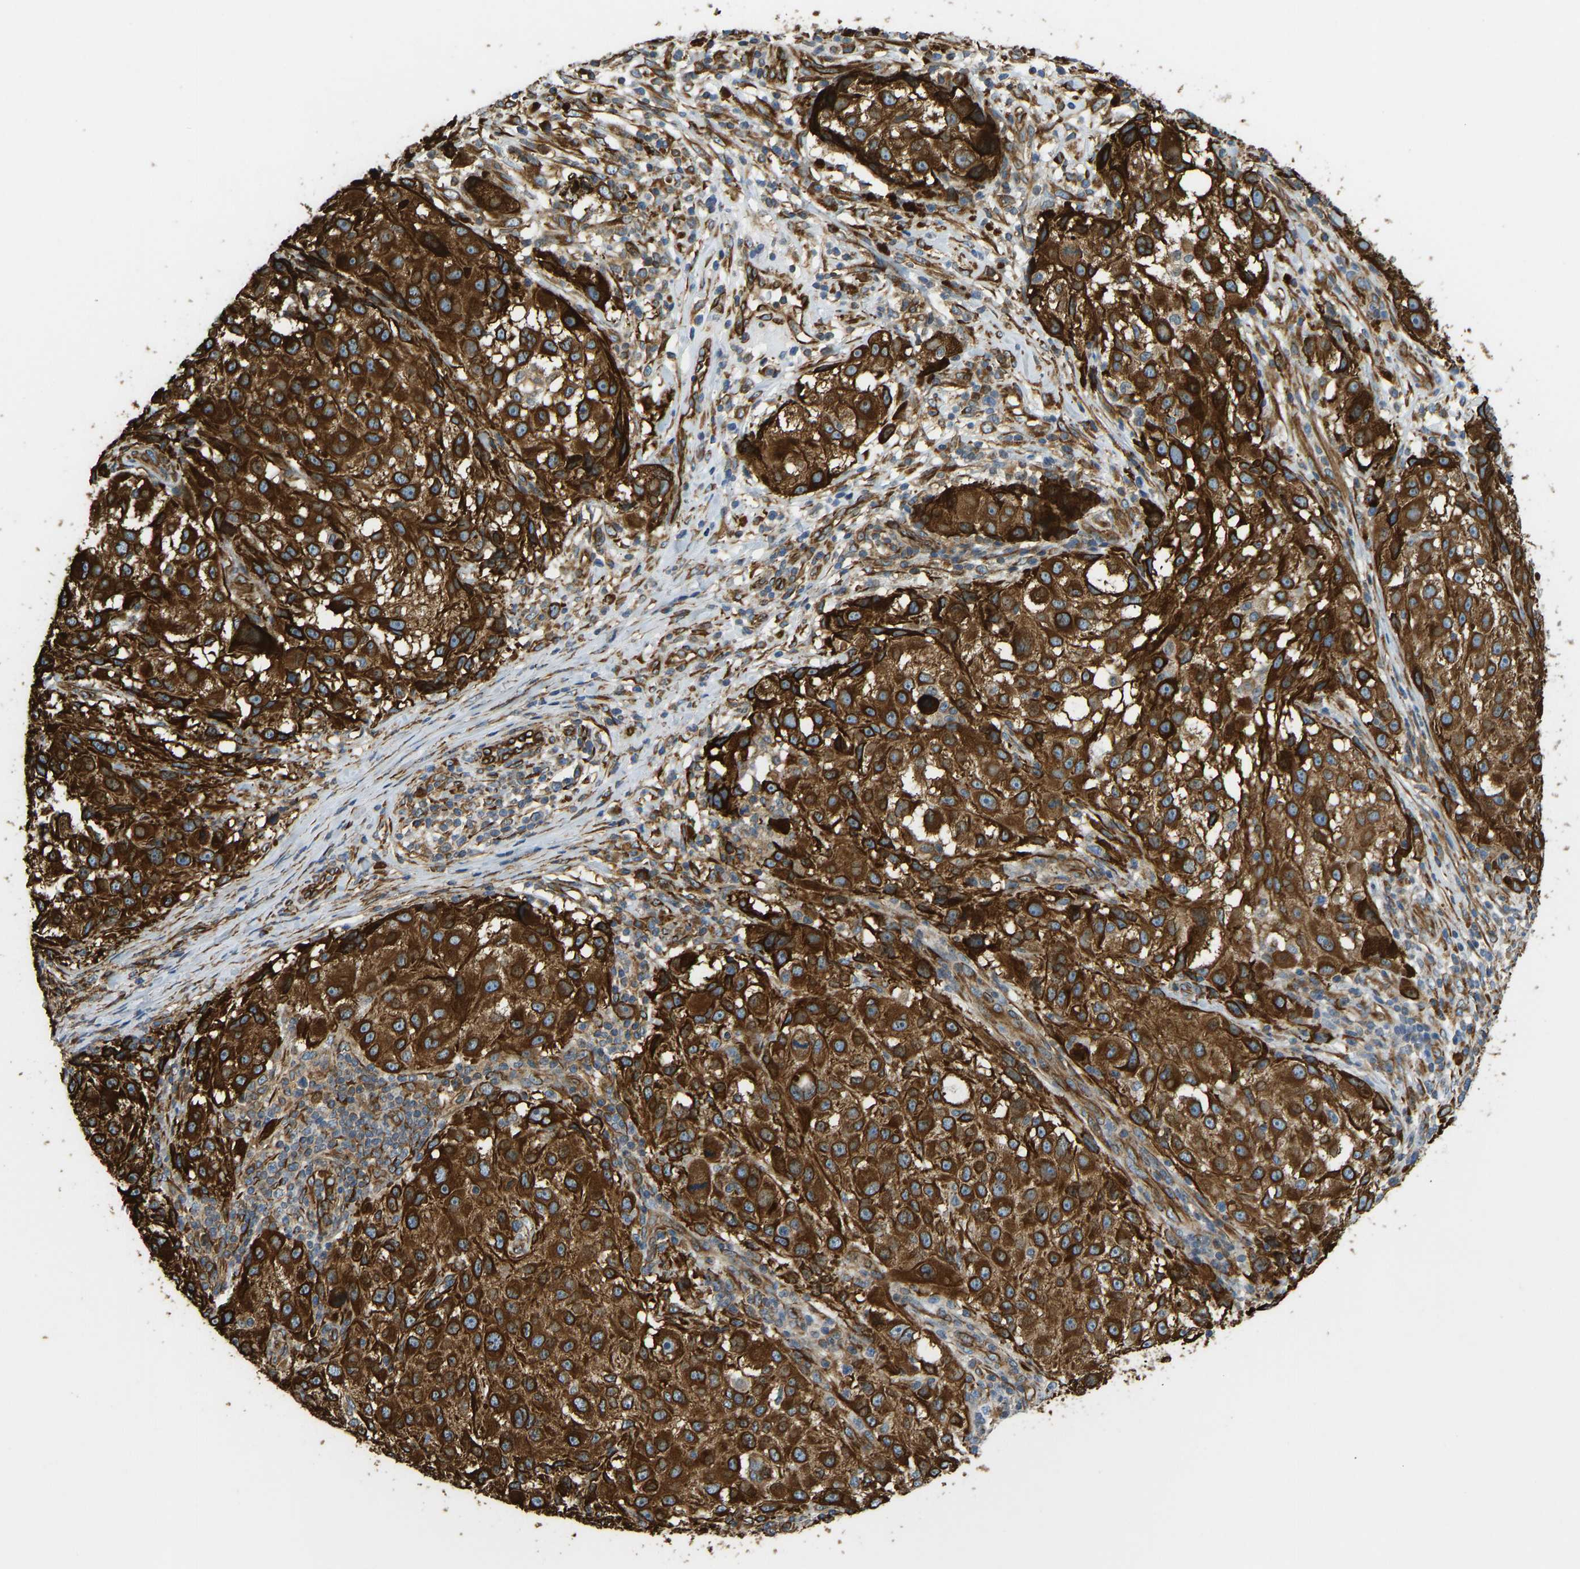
{"staining": {"intensity": "strong", "quantity": ">75%", "location": "cytoplasmic/membranous"}, "tissue": "melanoma", "cell_type": "Tumor cells", "image_type": "cancer", "snomed": [{"axis": "morphology", "description": "Necrosis, NOS"}, {"axis": "morphology", "description": "Malignant melanoma, NOS"}, {"axis": "topography", "description": "Skin"}], "caption": "Melanoma tissue reveals strong cytoplasmic/membranous positivity in approximately >75% of tumor cells", "gene": "BEX3", "patient": {"sex": "female", "age": 87}}